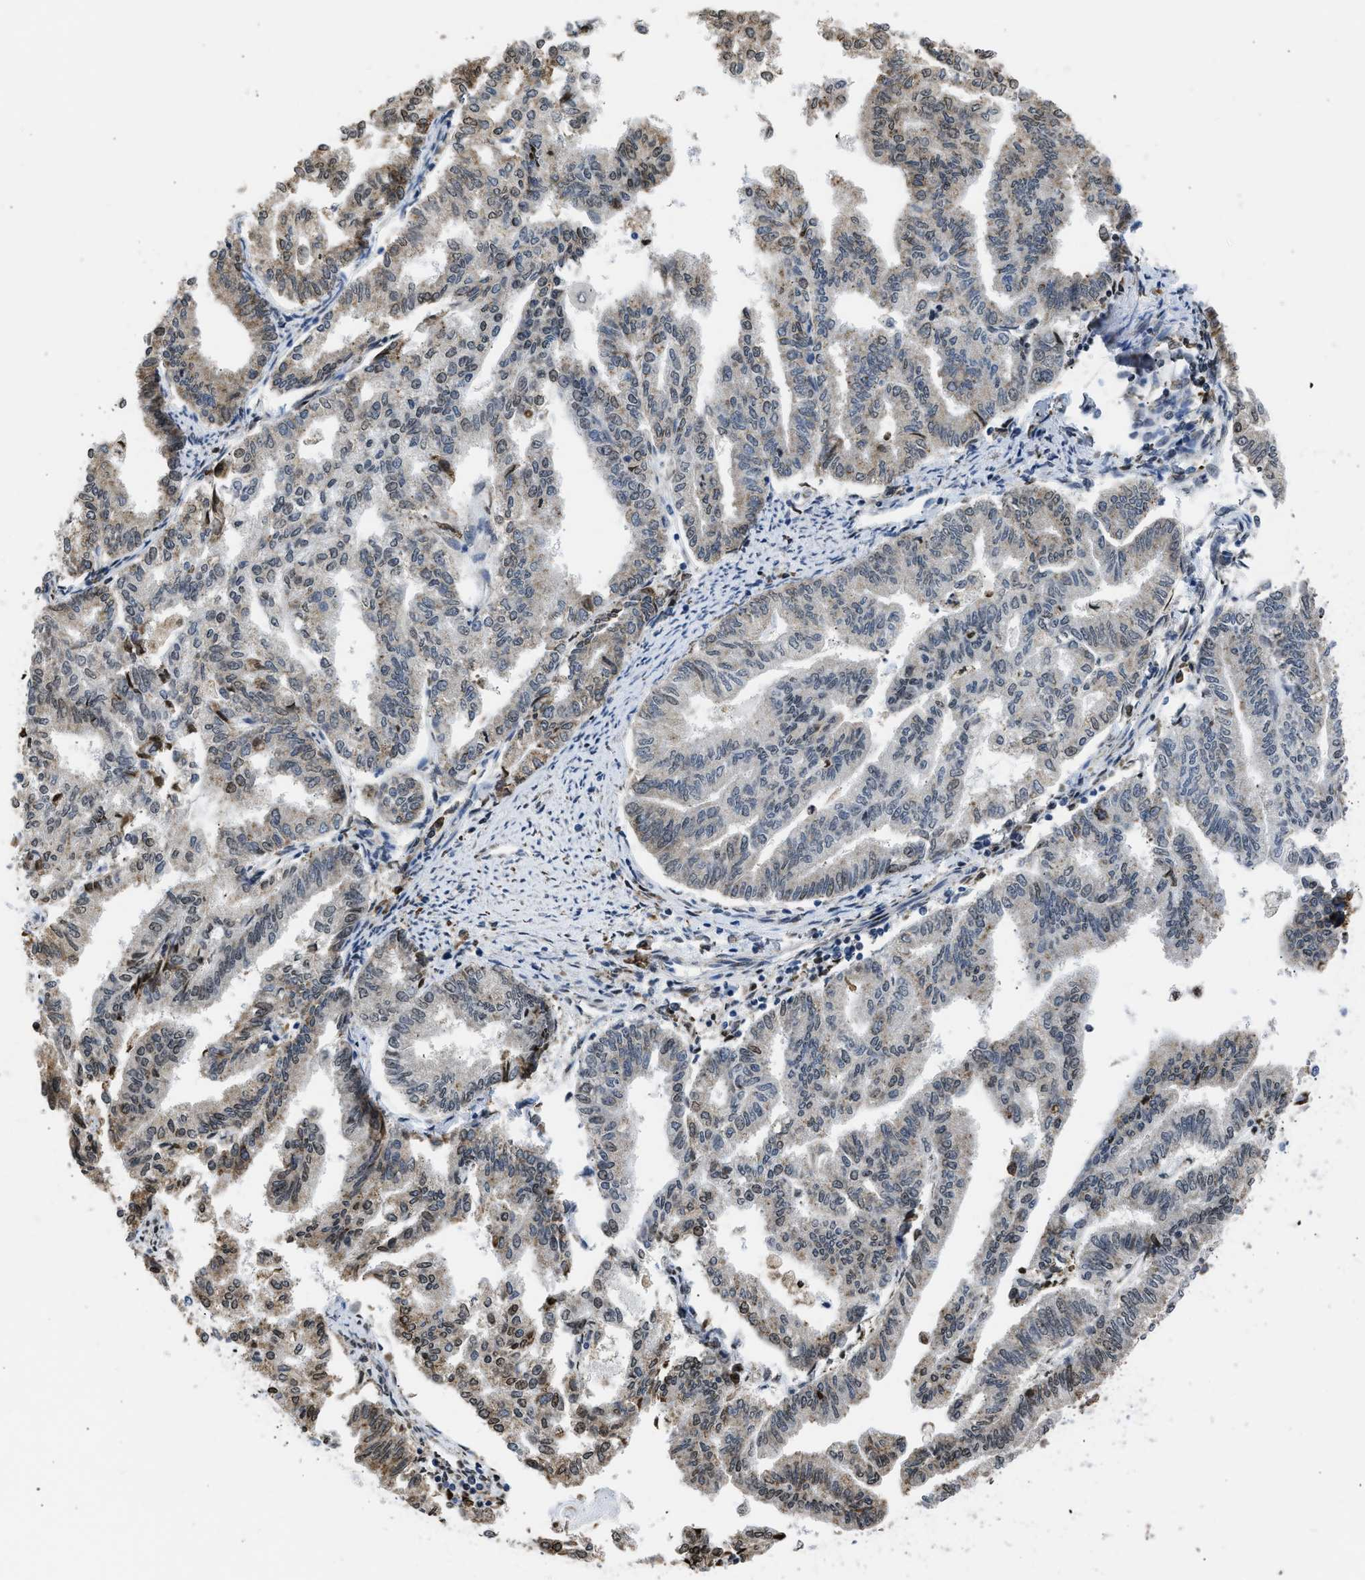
{"staining": {"intensity": "moderate", "quantity": "25%-75%", "location": "cytoplasmic/membranous,nuclear"}, "tissue": "endometrial cancer", "cell_type": "Tumor cells", "image_type": "cancer", "snomed": [{"axis": "morphology", "description": "Adenocarcinoma, NOS"}, {"axis": "topography", "description": "Endometrium"}], "caption": "Immunohistochemical staining of human endometrial cancer displays medium levels of moderate cytoplasmic/membranous and nuclear expression in approximately 25%-75% of tumor cells.", "gene": "CYCS", "patient": {"sex": "female", "age": 79}}